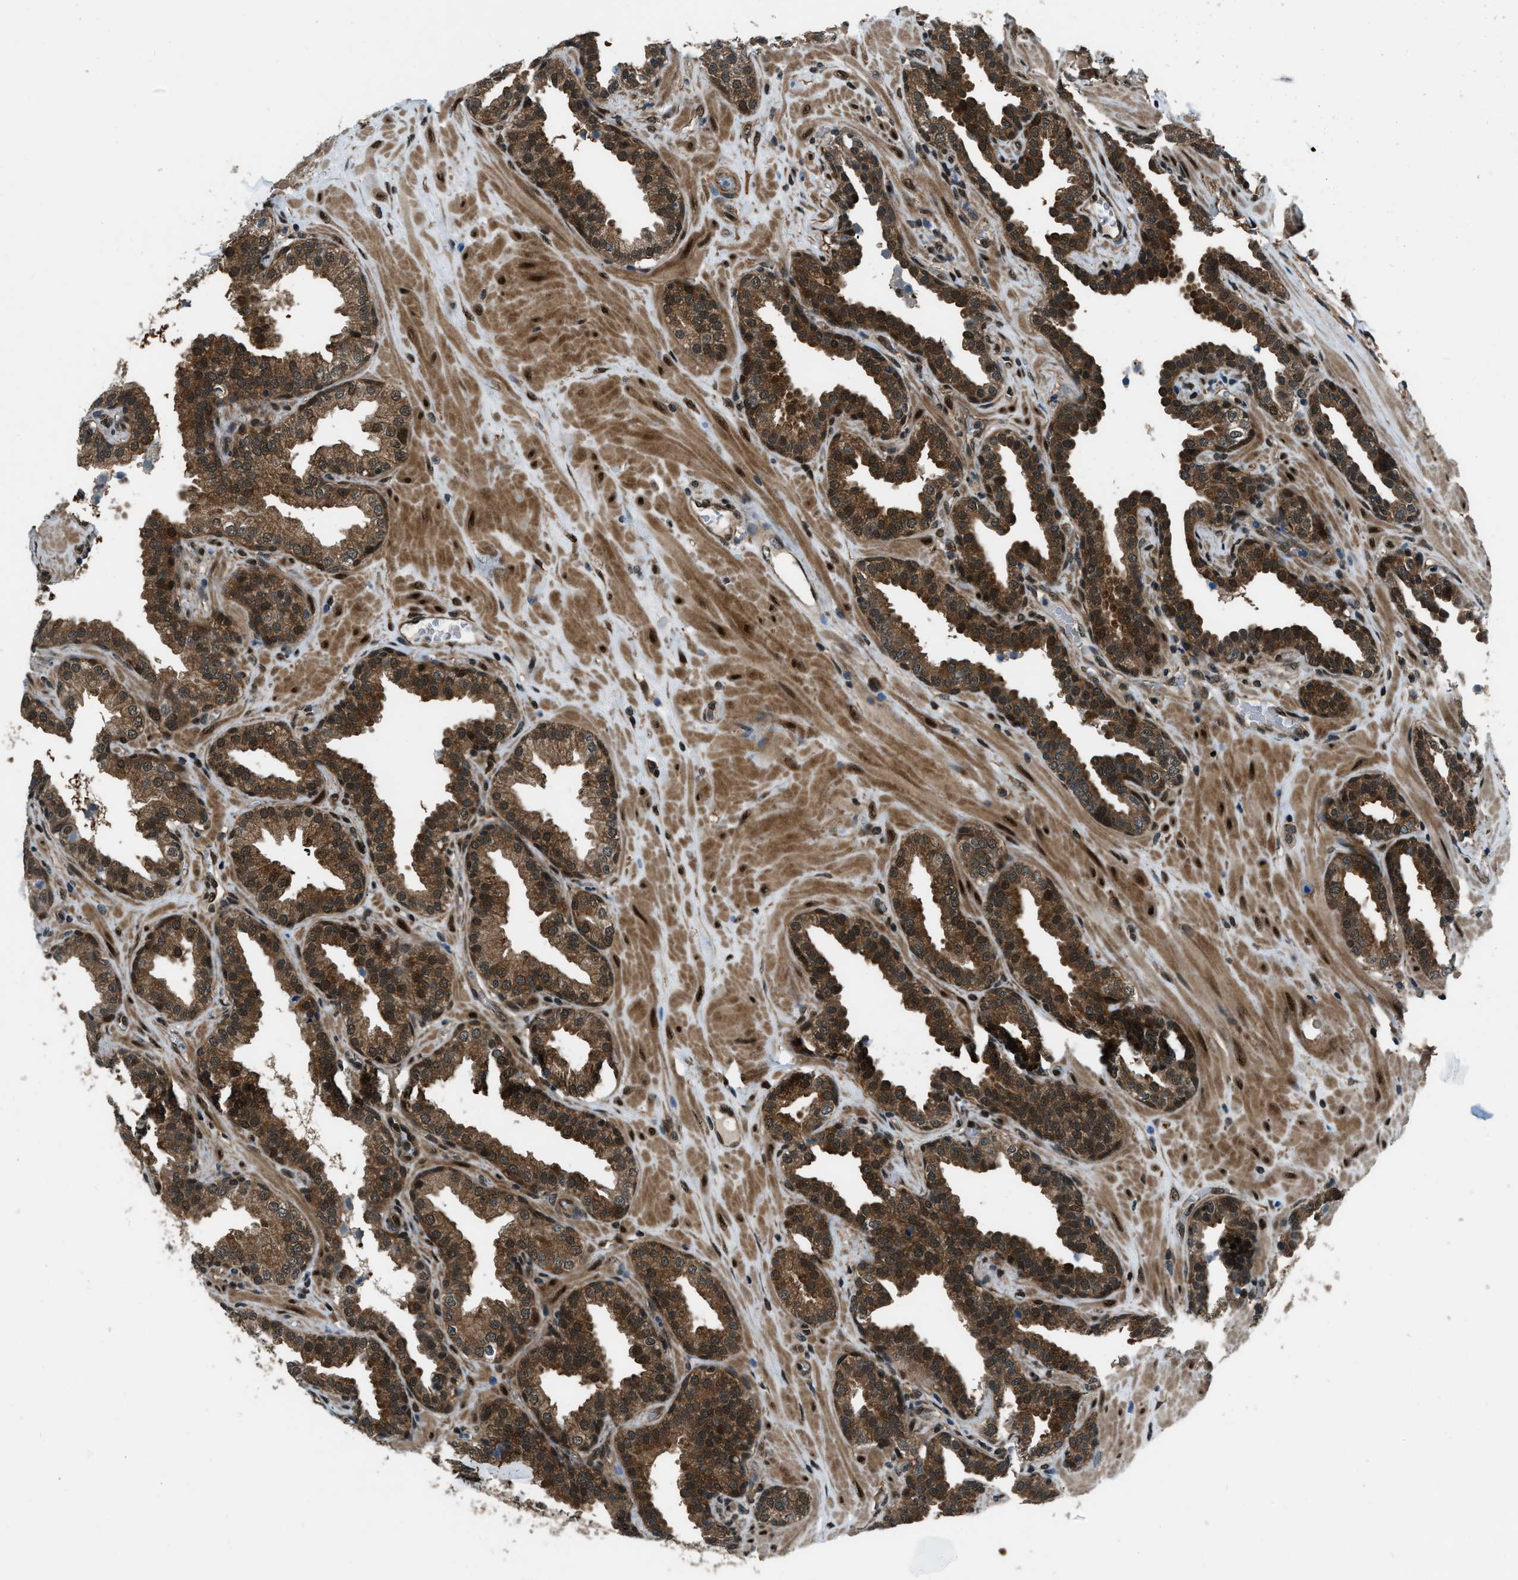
{"staining": {"intensity": "strong", "quantity": ">75%", "location": "cytoplasmic/membranous,nuclear"}, "tissue": "prostate", "cell_type": "Glandular cells", "image_type": "normal", "snomed": [{"axis": "morphology", "description": "Normal tissue, NOS"}, {"axis": "topography", "description": "Prostate"}], "caption": "Brown immunohistochemical staining in benign human prostate exhibits strong cytoplasmic/membranous,nuclear positivity in approximately >75% of glandular cells.", "gene": "NUDCD3", "patient": {"sex": "male", "age": 51}}